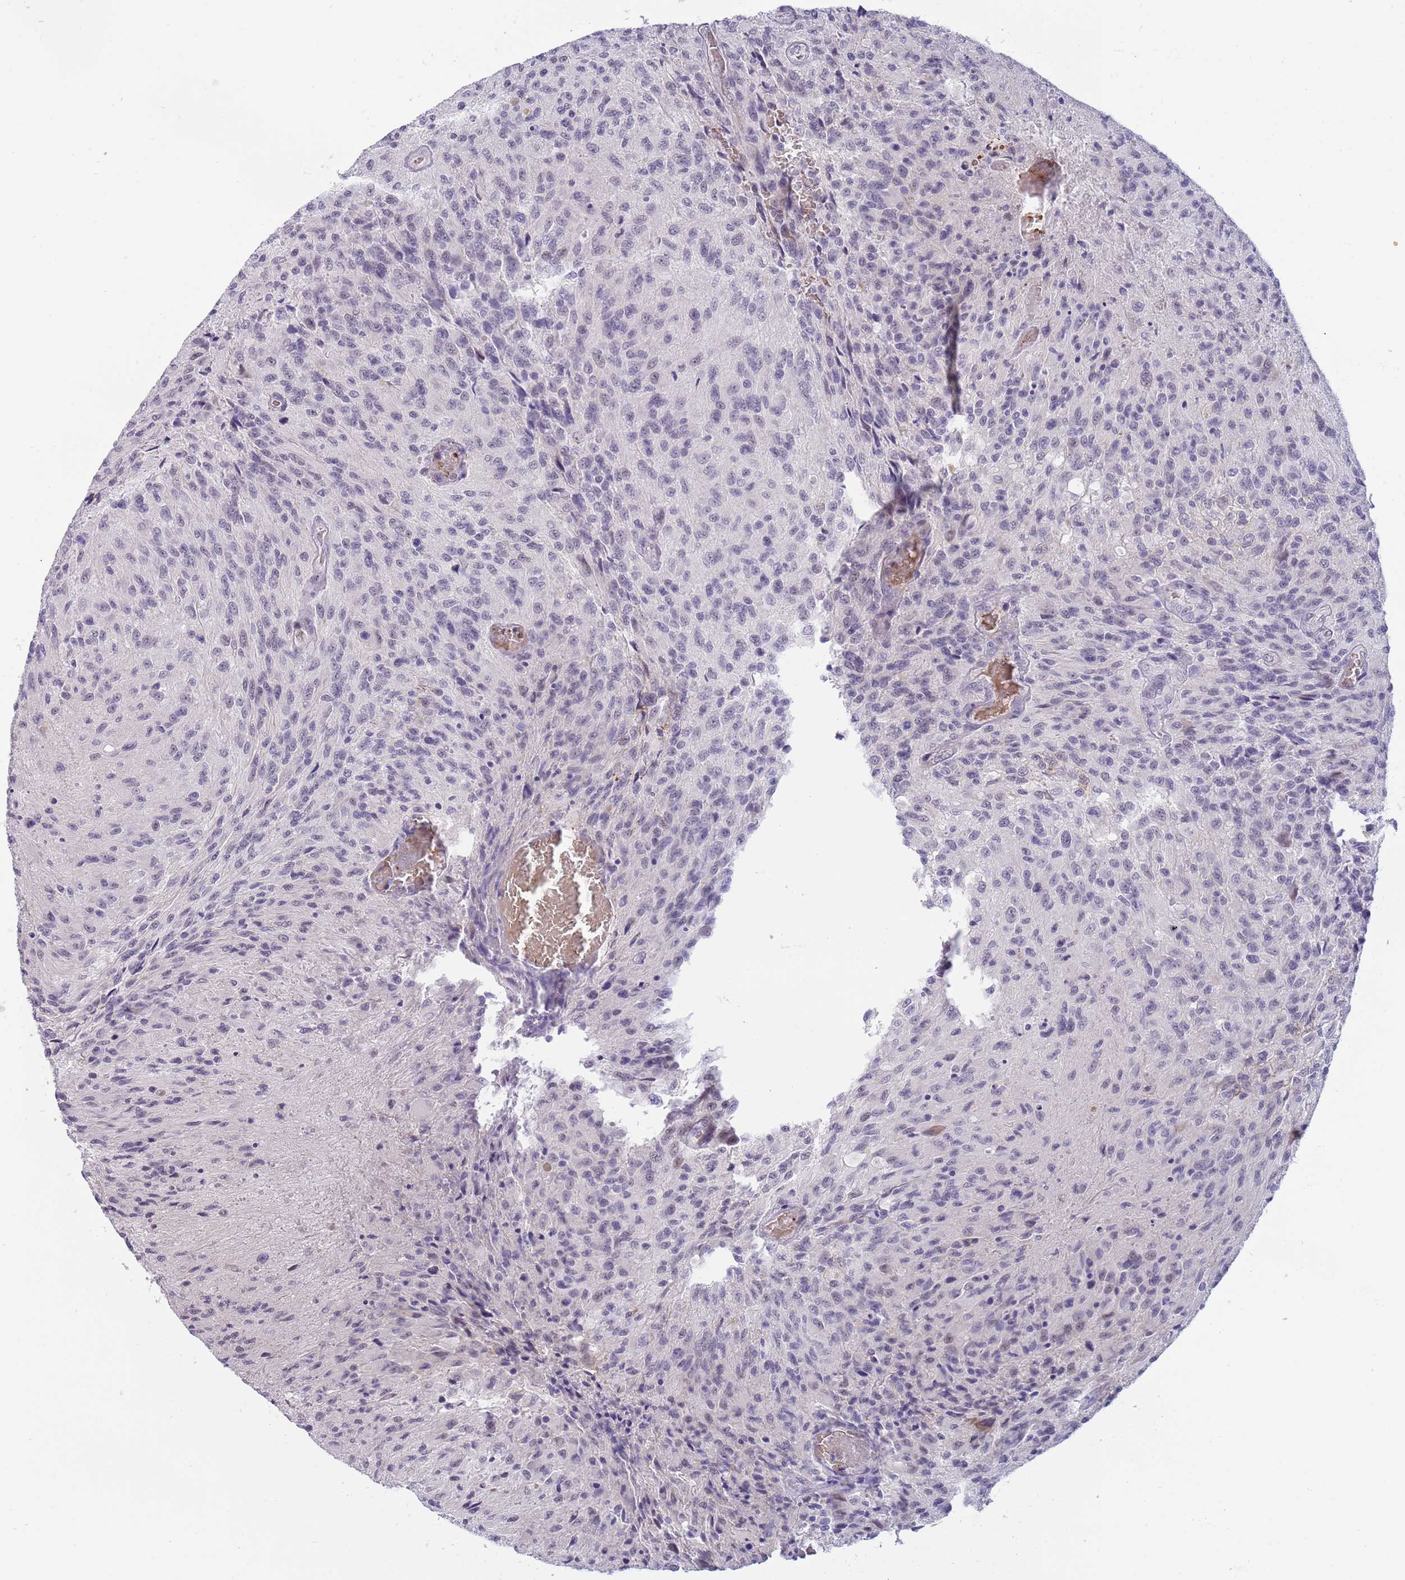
{"staining": {"intensity": "weak", "quantity": "<25%", "location": "nuclear"}, "tissue": "glioma", "cell_type": "Tumor cells", "image_type": "cancer", "snomed": [{"axis": "morphology", "description": "Normal tissue, NOS"}, {"axis": "morphology", "description": "Glioma, malignant, High grade"}, {"axis": "topography", "description": "Cerebral cortex"}], "caption": "The histopathology image exhibits no significant staining in tumor cells of glioma.", "gene": "LYPD6B", "patient": {"sex": "male", "age": 56}}